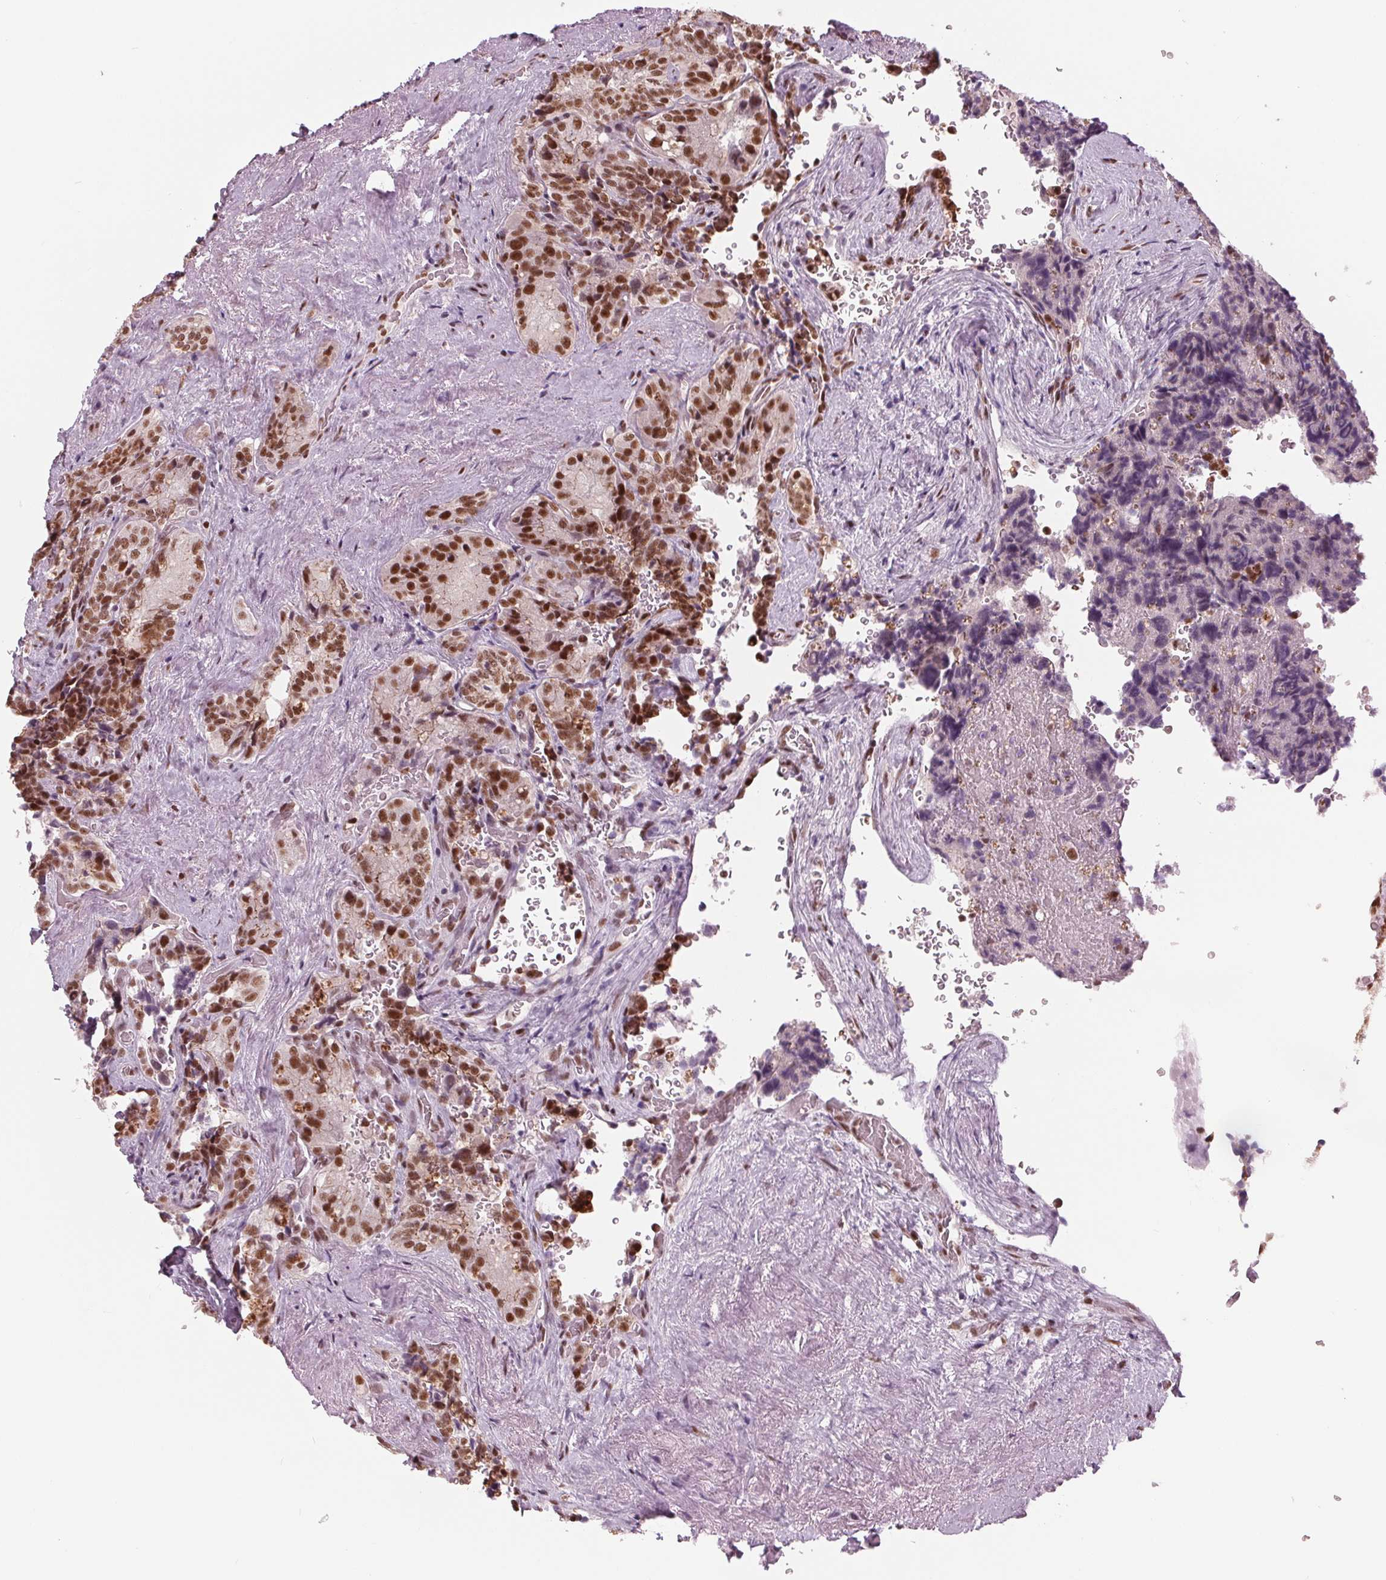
{"staining": {"intensity": "strong", "quantity": ">75%", "location": "nuclear"}, "tissue": "seminal vesicle", "cell_type": "Glandular cells", "image_type": "normal", "snomed": [{"axis": "morphology", "description": "Normal tissue, NOS"}, {"axis": "topography", "description": "Seminal veicle"}], "caption": "High-power microscopy captured an immunohistochemistry (IHC) image of benign seminal vesicle, revealing strong nuclear staining in about >75% of glandular cells.", "gene": "LSM2", "patient": {"sex": "male", "age": 69}}